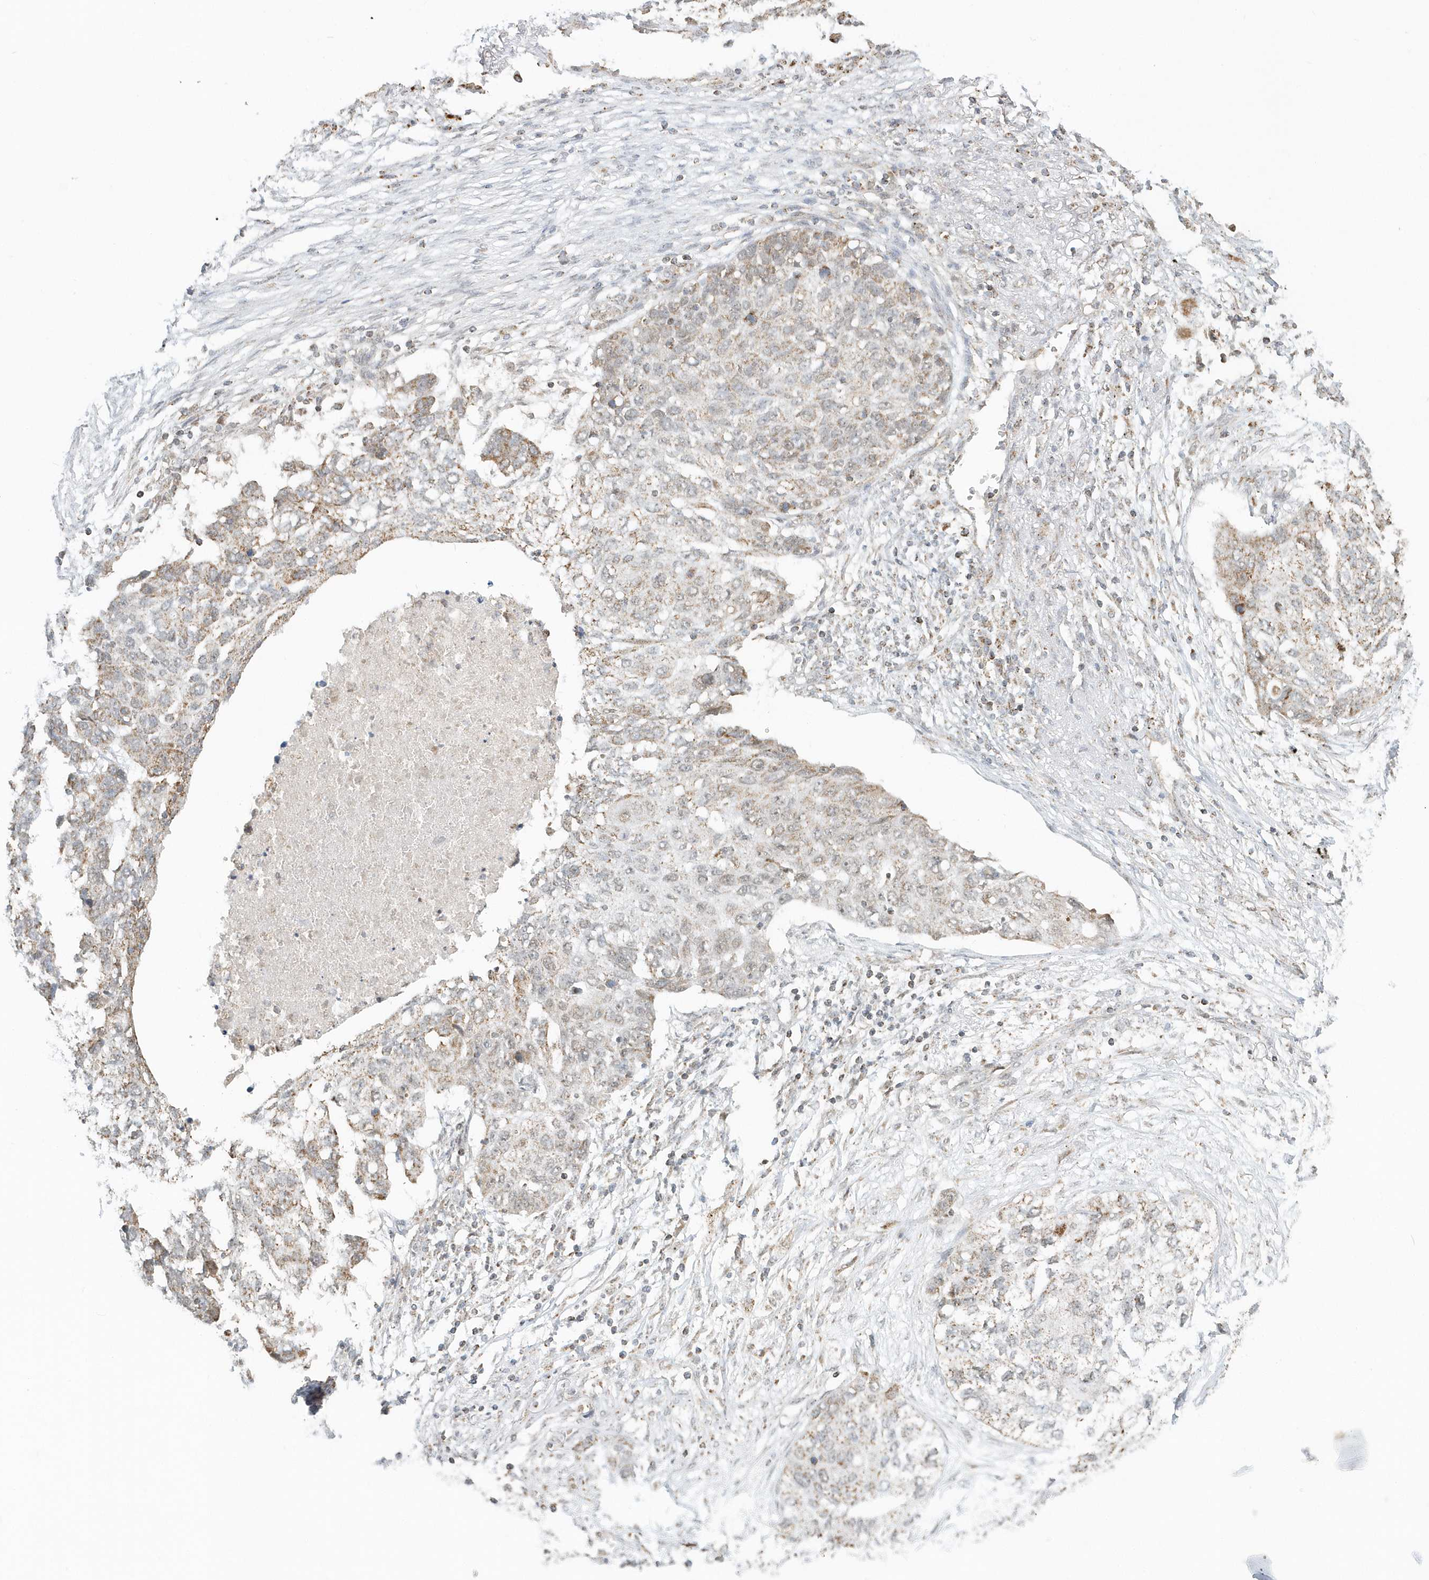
{"staining": {"intensity": "moderate", "quantity": "25%-75%", "location": "cytoplasmic/membranous"}, "tissue": "lung cancer", "cell_type": "Tumor cells", "image_type": "cancer", "snomed": [{"axis": "morphology", "description": "Squamous cell carcinoma, NOS"}, {"axis": "topography", "description": "Lung"}], "caption": "Immunohistochemical staining of lung cancer demonstrates moderate cytoplasmic/membranous protein positivity in approximately 25%-75% of tumor cells. (Brightfield microscopy of DAB IHC at high magnification).", "gene": "PSMD6", "patient": {"sex": "female", "age": 63}}